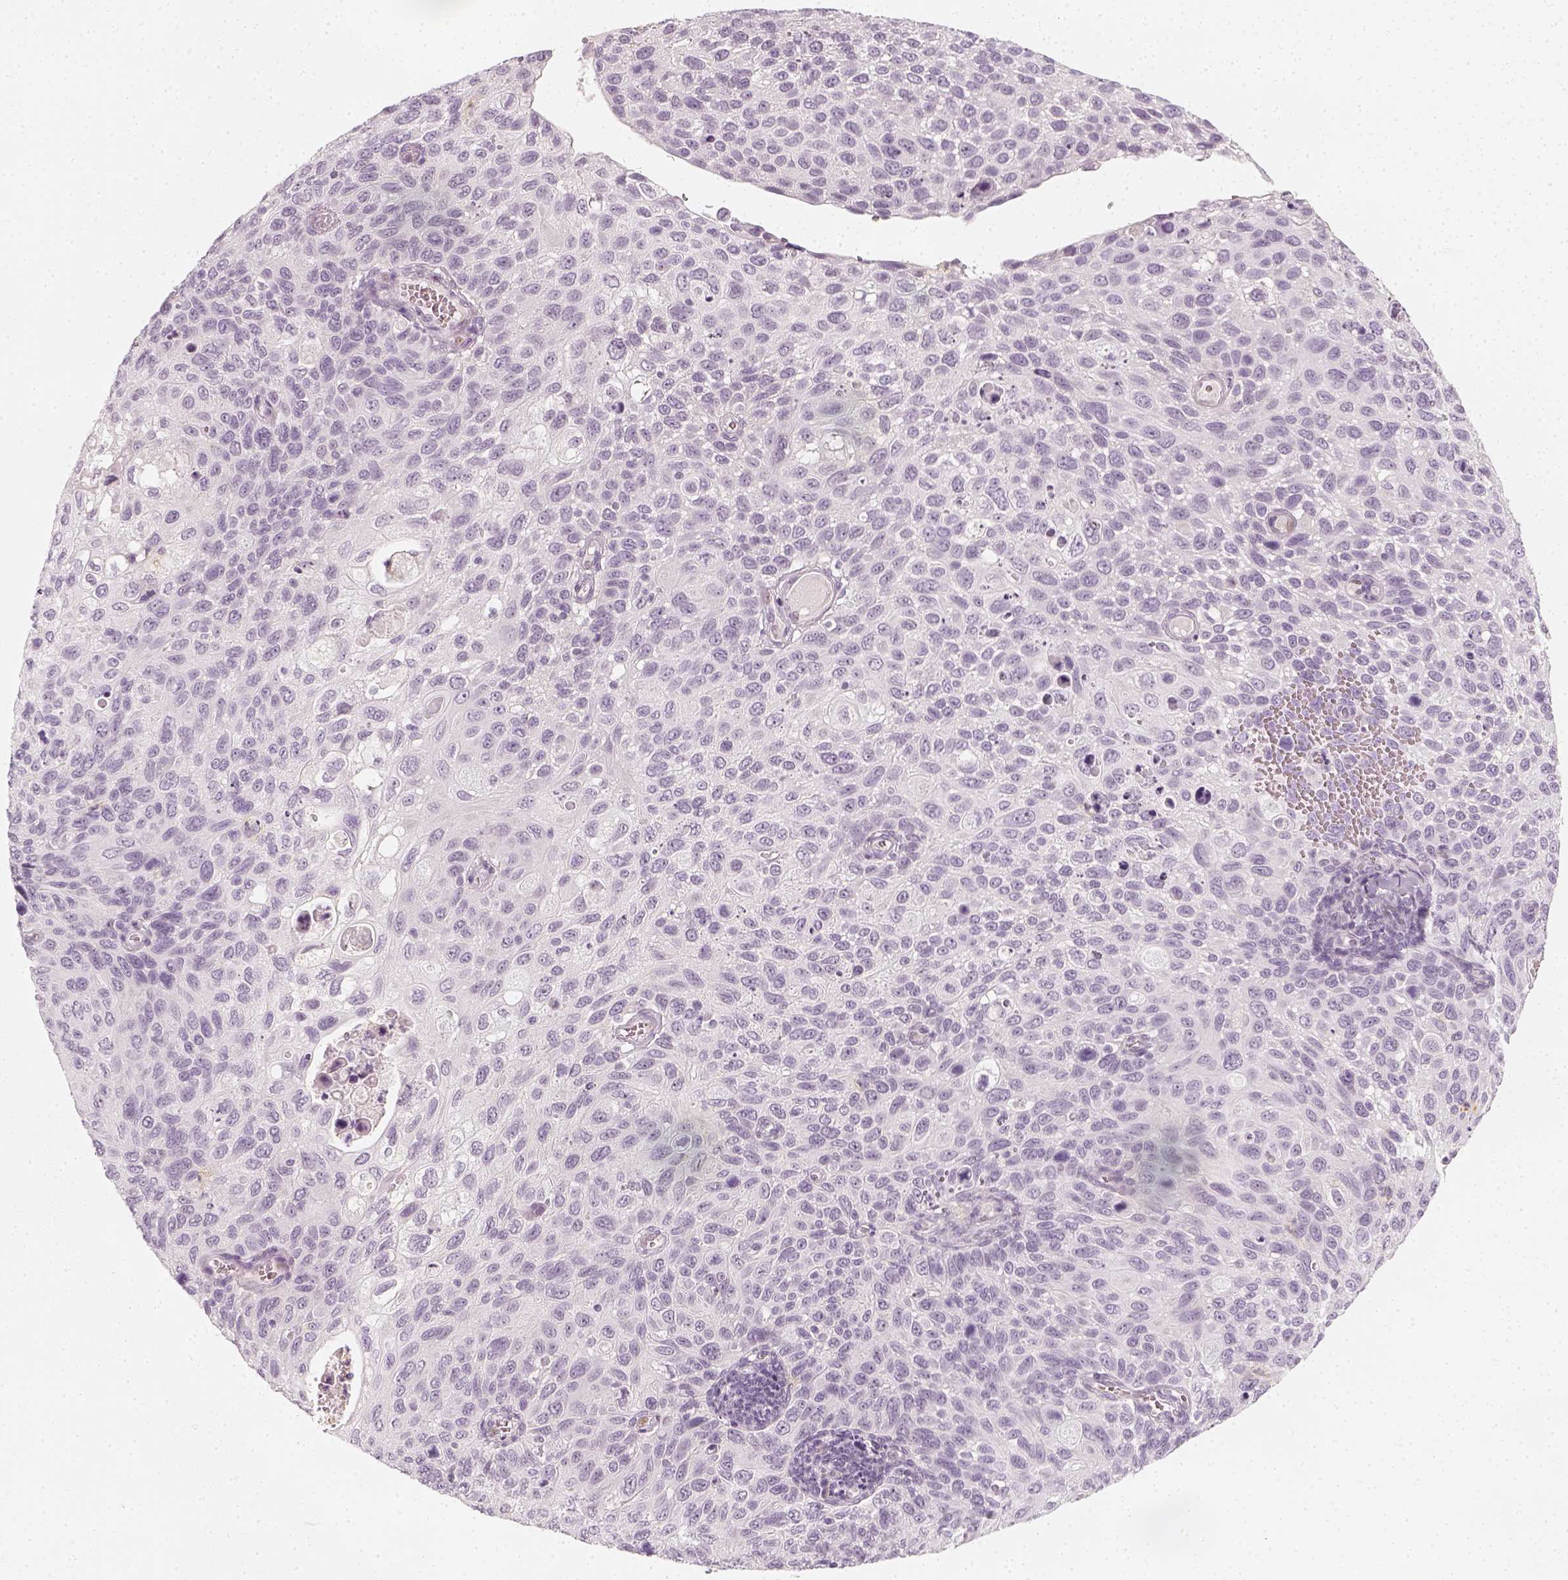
{"staining": {"intensity": "negative", "quantity": "none", "location": "none"}, "tissue": "cervical cancer", "cell_type": "Tumor cells", "image_type": "cancer", "snomed": [{"axis": "morphology", "description": "Squamous cell carcinoma, NOS"}, {"axis": "topography", "description": "Cervix"}], "caption": "High magnification brightfield microscopy of cervical squamous cell carcinoma stained with DAB (brown) and counterstained with hematoxylin (blue): tumor cells show no significant expression.", "gene": "KRTAP2-1", "patient": {"sex": "female", "age": 70}}